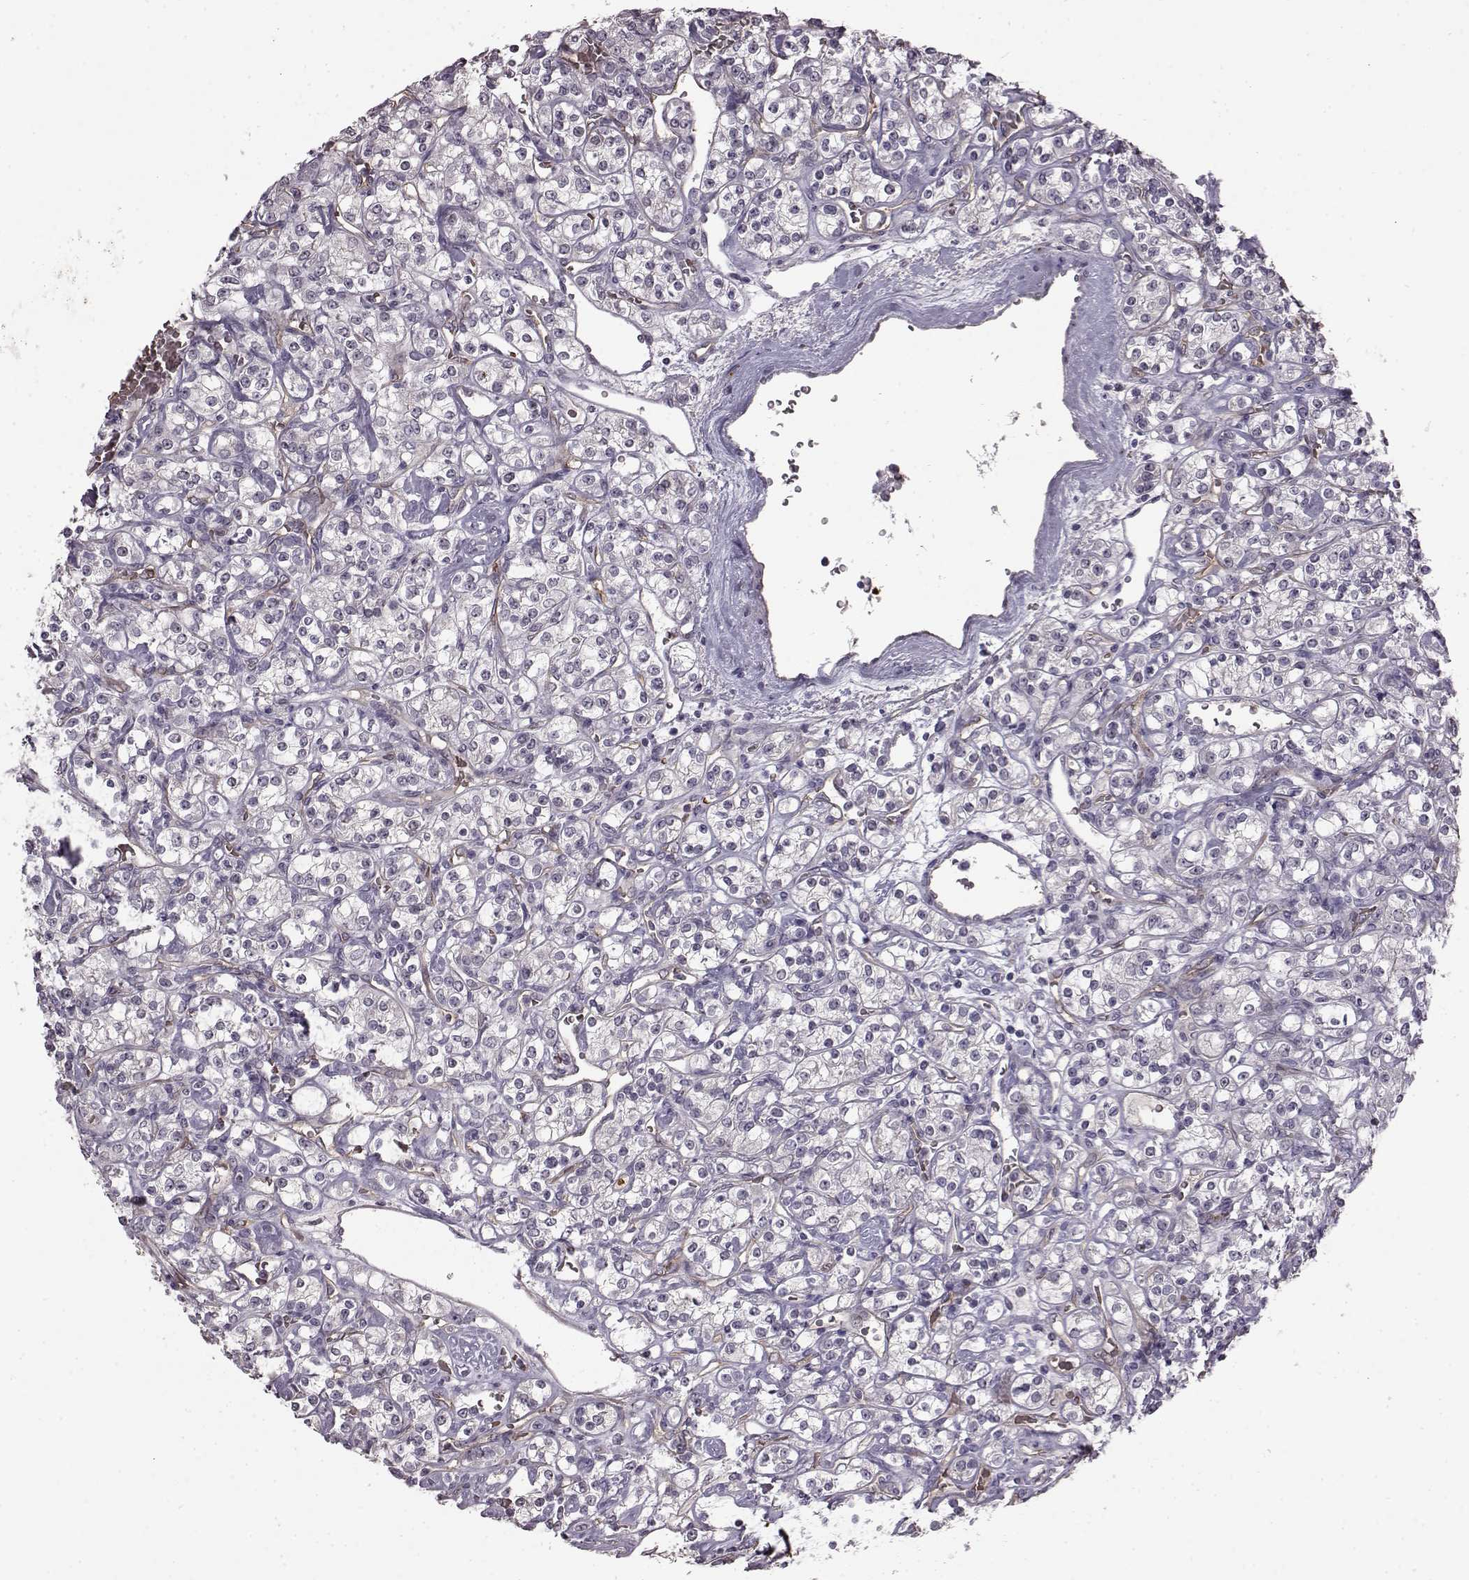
{"staining": {"intensity": "negative", "quantity": "none", "location": "none"}, "tissue": "renal cancer", "cell_type": "Tumor cells", "image_type": "cancer", "snomed": [{"axis": "morphology", "description": "Adenocarcinoma, NOS"}, {"axis": "topography", "description": "Kidney"}], "caption": "Histopathology image shows no significant protein expression in tumor cells of renal cancer.", "gene": "PROP1", "patient": {"sex": "male", "age": 77}}